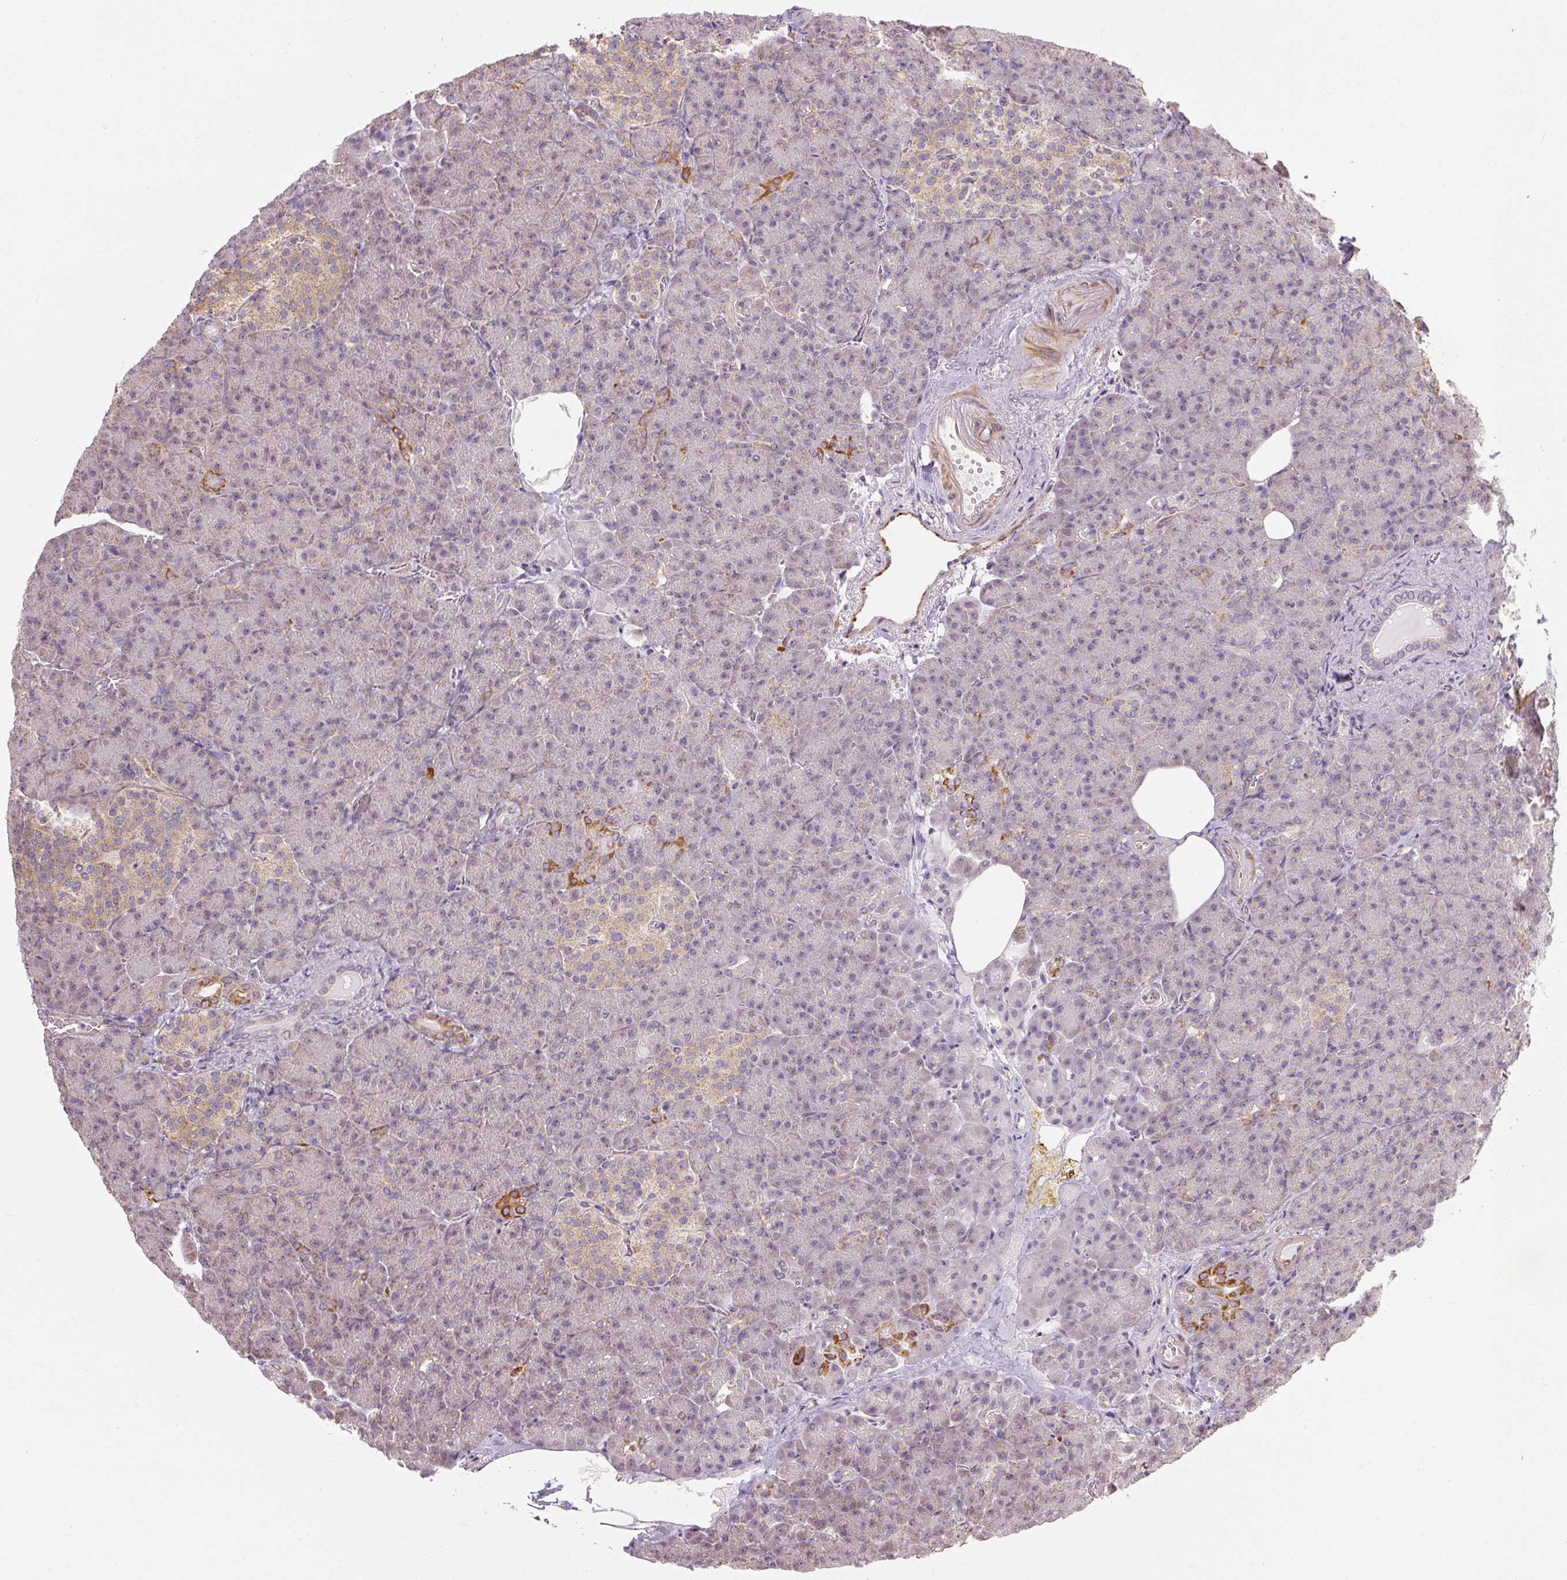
{"staining": {"intensity": "strong", "quantity": "<25%", "location": "cytoplasmic/membranous"}, "tissue": "pancreas", "cell_type": "Exocrine glandular cells", "image_type": "normal", "snomed": [{"axis": "morphology", "description": "Normal tissue, NOS"}, {"axis": "topography", "description": "Pancreas"}], "caption": "The micrograph exhibits a brown stain indicating the presence of a protein in the cytoplasmic/membranous of exocrine glandular cells in pancreas.", "gene": "RB1CC1", "patient": {"sex": "female", "age": 74}}